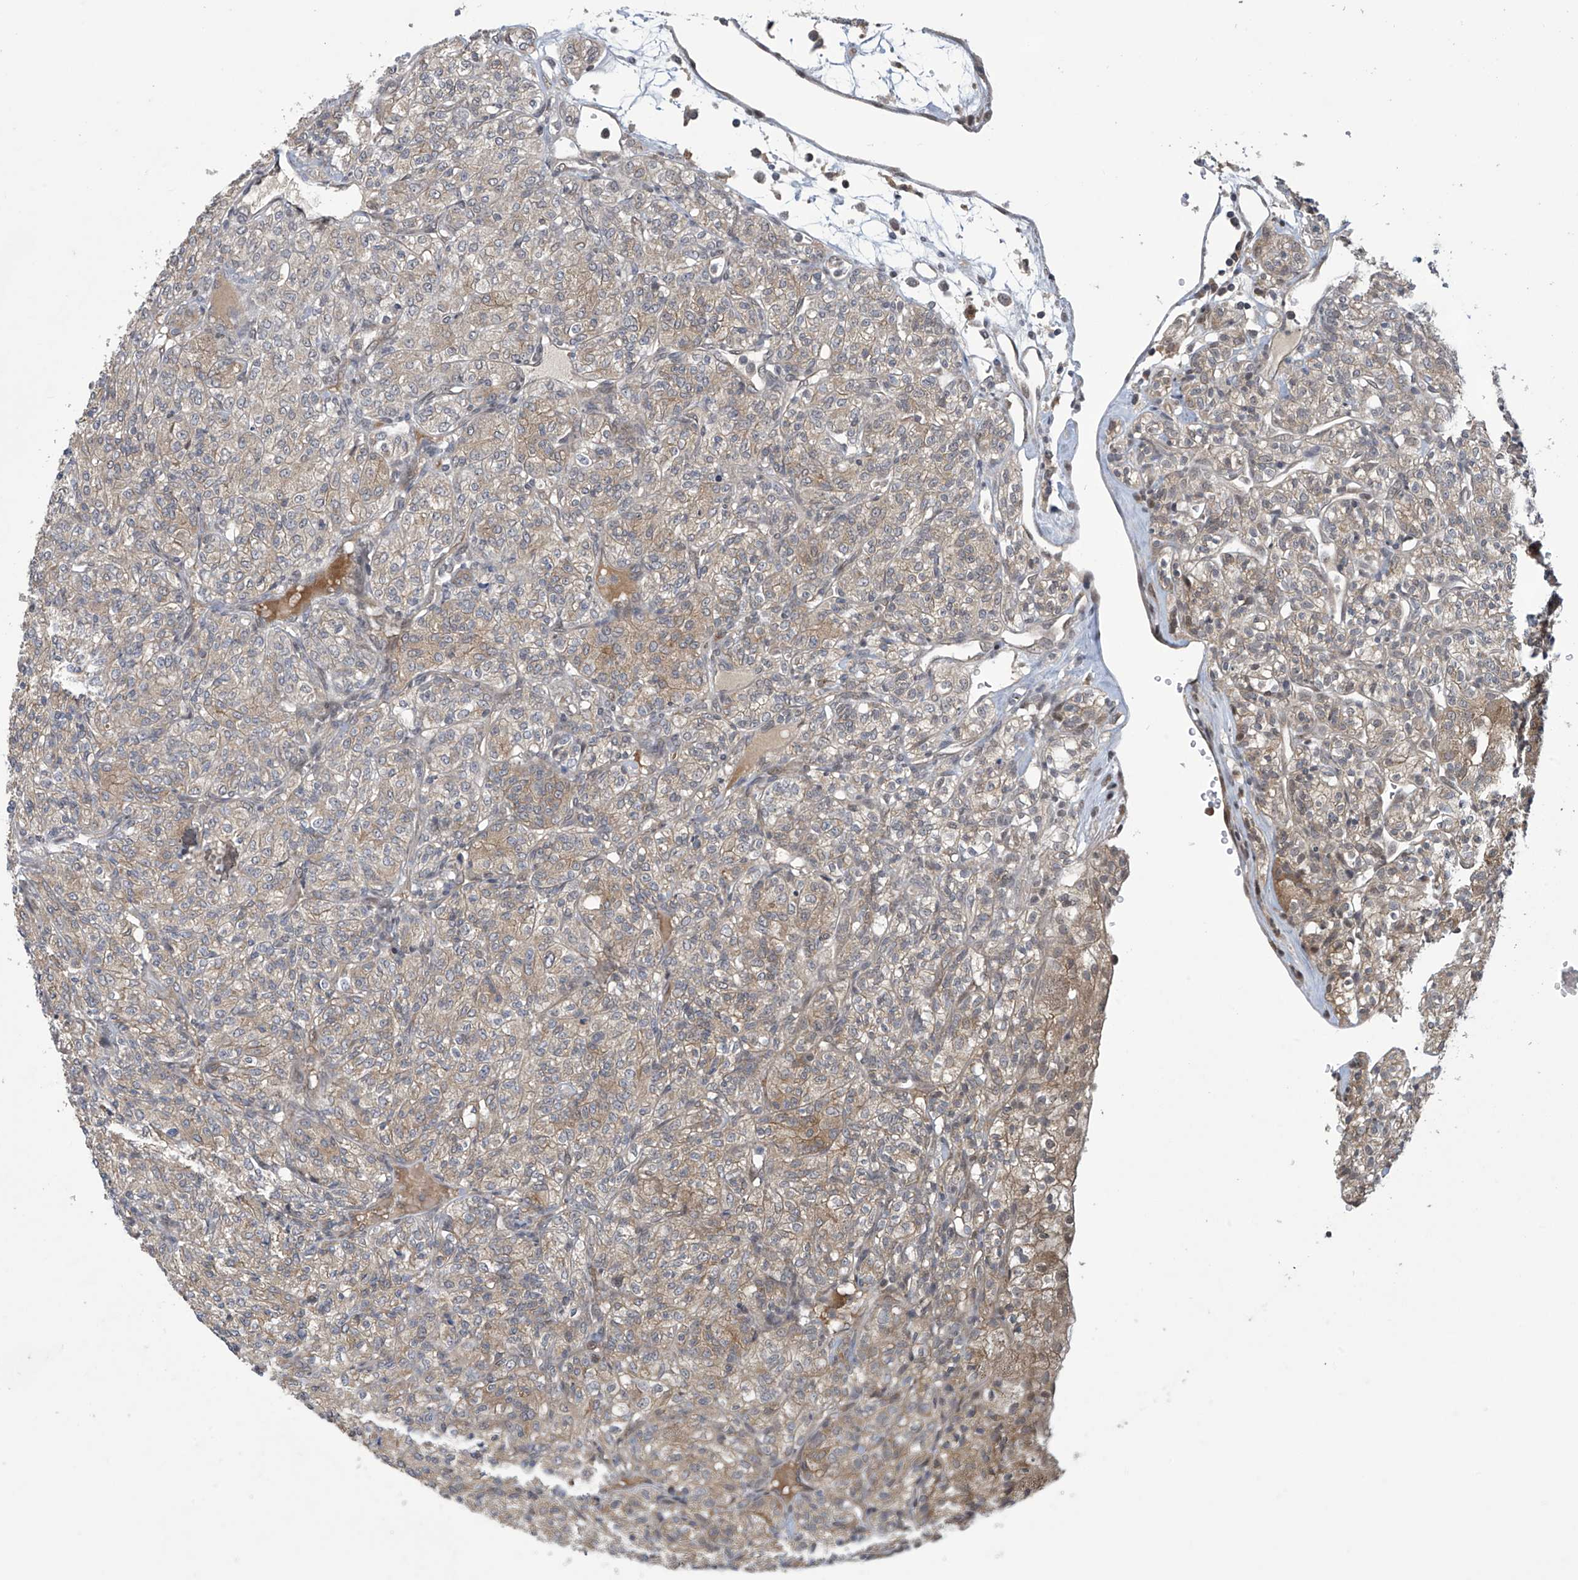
{"staining": {"intensity": "weak", "quantity": ">75%", "location": "cytoplasmic/membranous"}, "tissue": "renal cancer", "cell_type": "Tumor cells", "image_type": "cancer", "snomed": [{"axis": "morphology", "description": "Adenocarcinoma, NOS"}, {"axis": "topography", "description": "Kidney"}], "caption": "A histopathology image showing weak cytoplasmic/membranous expression in approximately >75% of tumor cells in renal cancer (adenocarcinoma), as visualized by brown immunohistochemical staining.", "gene": "ABHD13", "patient": {"sex": "male", "age": 77}}